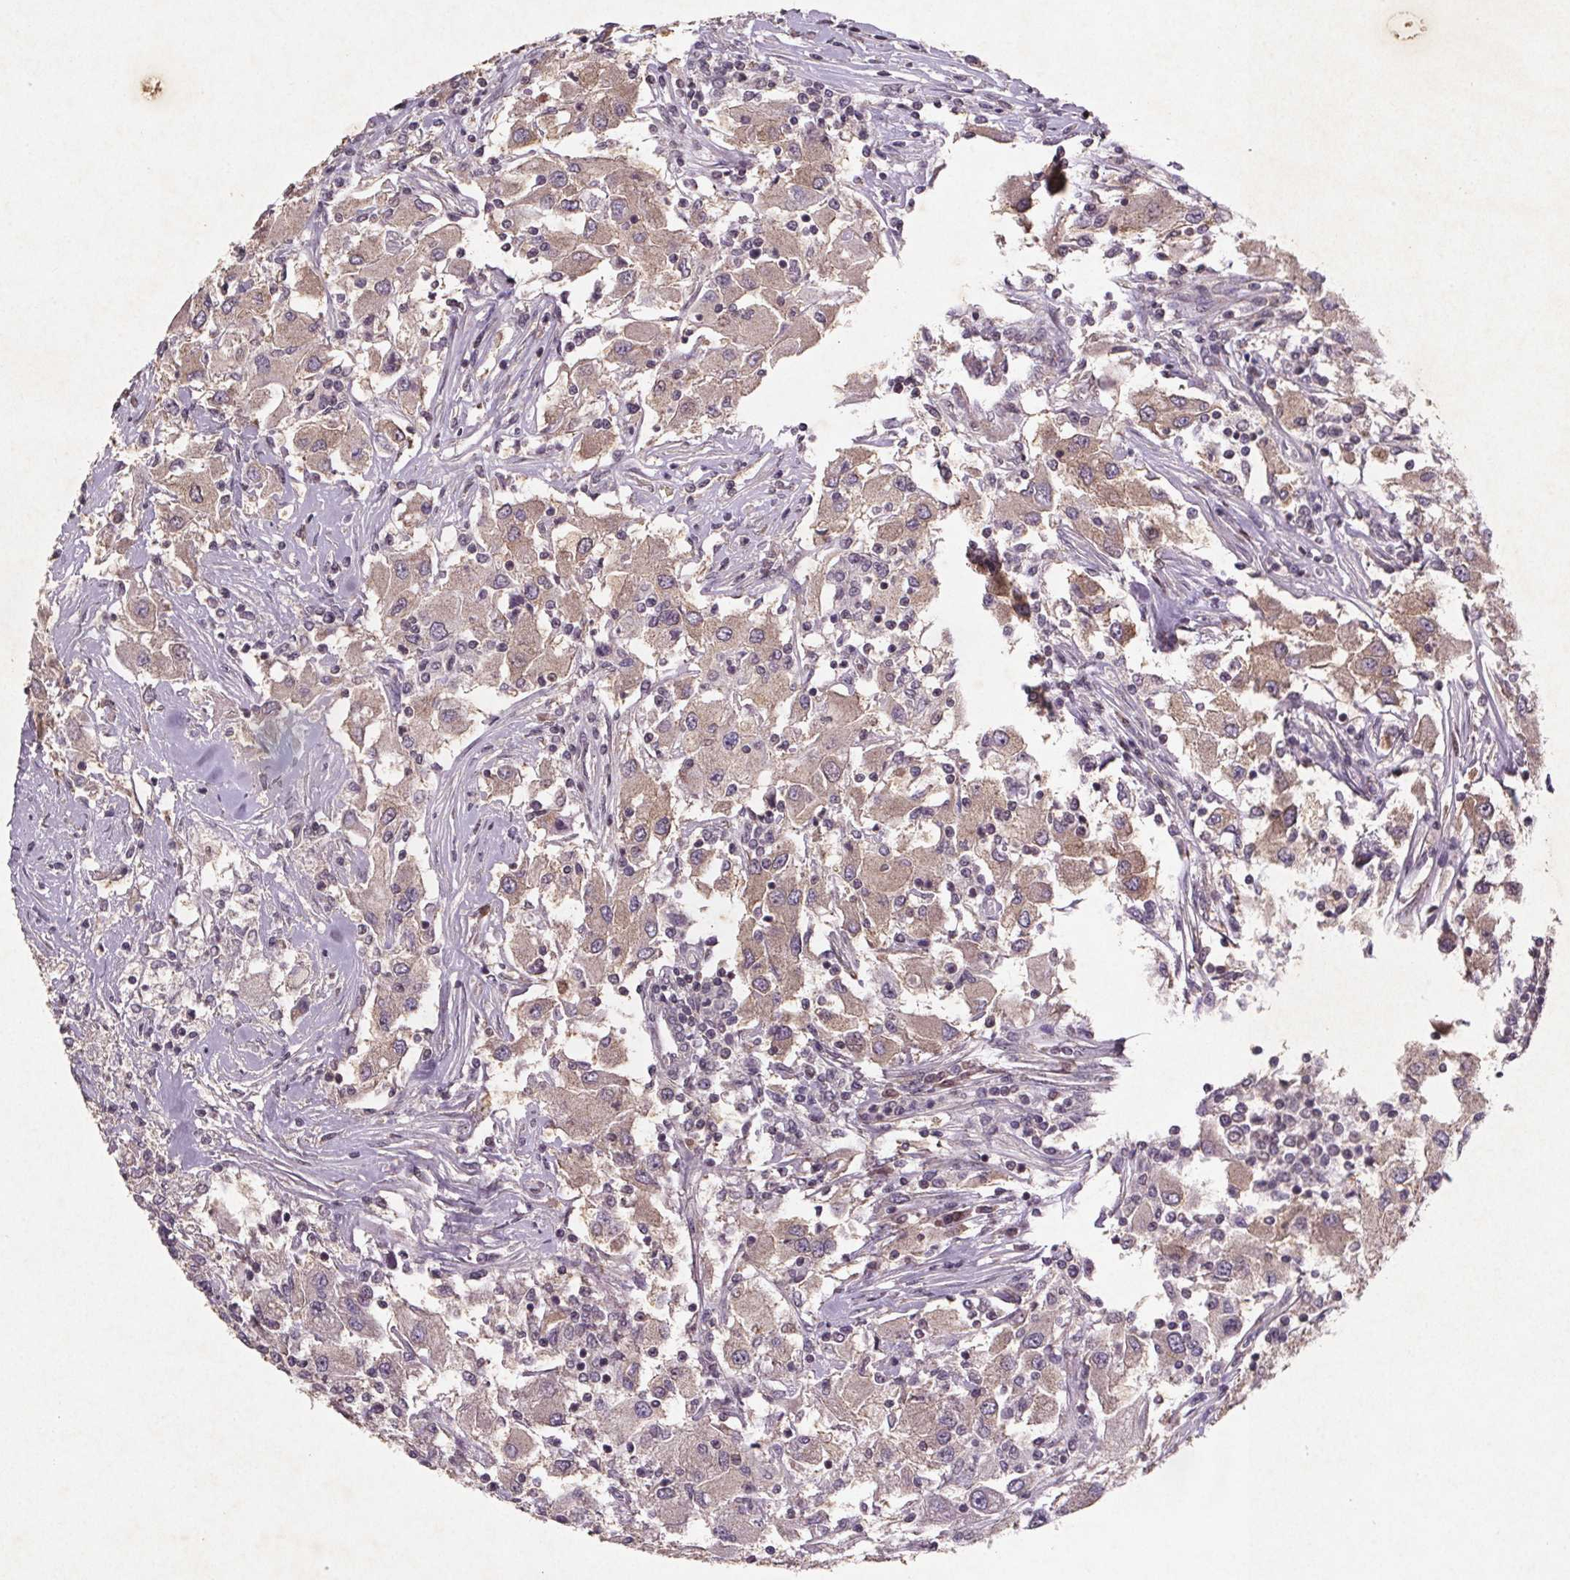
{"staining": {"intensity": "negative", "quantity": "none", "location": "none"}, "tissue": "renal cancer", "cell_type": "Tumor cells", "image_type": "cancer", "snomed": [{"axis": "morphology", "description": "Adenocarcinoma, NOS"}, {"axis": "topography", "description": "Kidney"}], "caption": "A high-resolution histopathology image shows IHC staining of renal adenocarcinoma, which displays no significant staining in tumor cells.", "gene": "STRN3", "patient": {"sex": "female", "age": 67}}